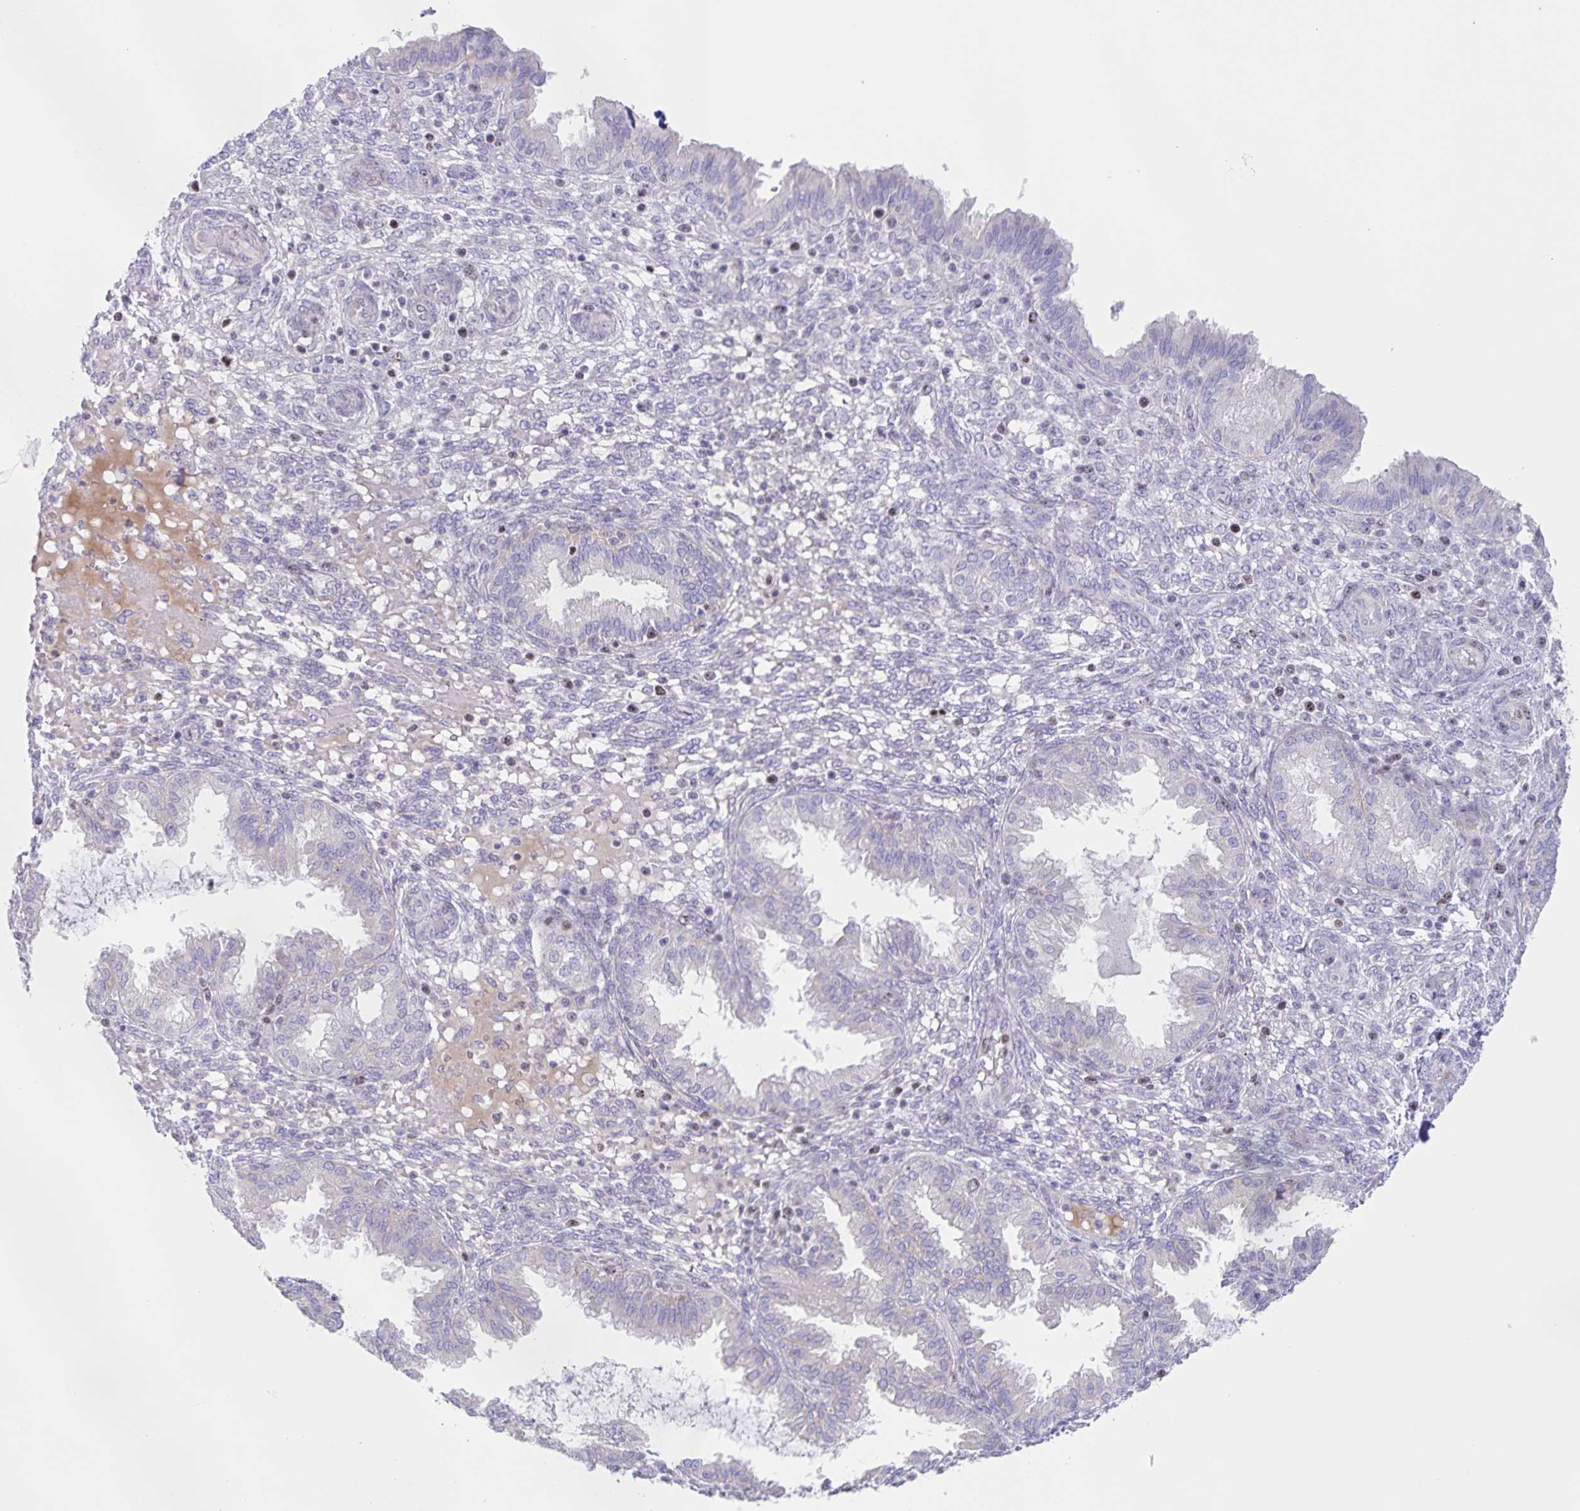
{"staining": {"intensity": "negative", "quantity": "none", "location": "none"}, "tissue": "endometrium", "cell_type": "Cells in endometrial stroma", "image_type": "normal", "snomed": [{"axis": "morphology", "description": "Normal tissue, NOS"}, {"axis": "topography", "description": "Endometrium"}], "caption": "Immunohistochemistry image of unremarkable endometrium: human endometrium stained with DAB displays no significant protein staining in cells in endometrial stroma. Nuclei are stained in blue.", "gene": "CENPH", "patient": {"sex": "female", "age": 33}}